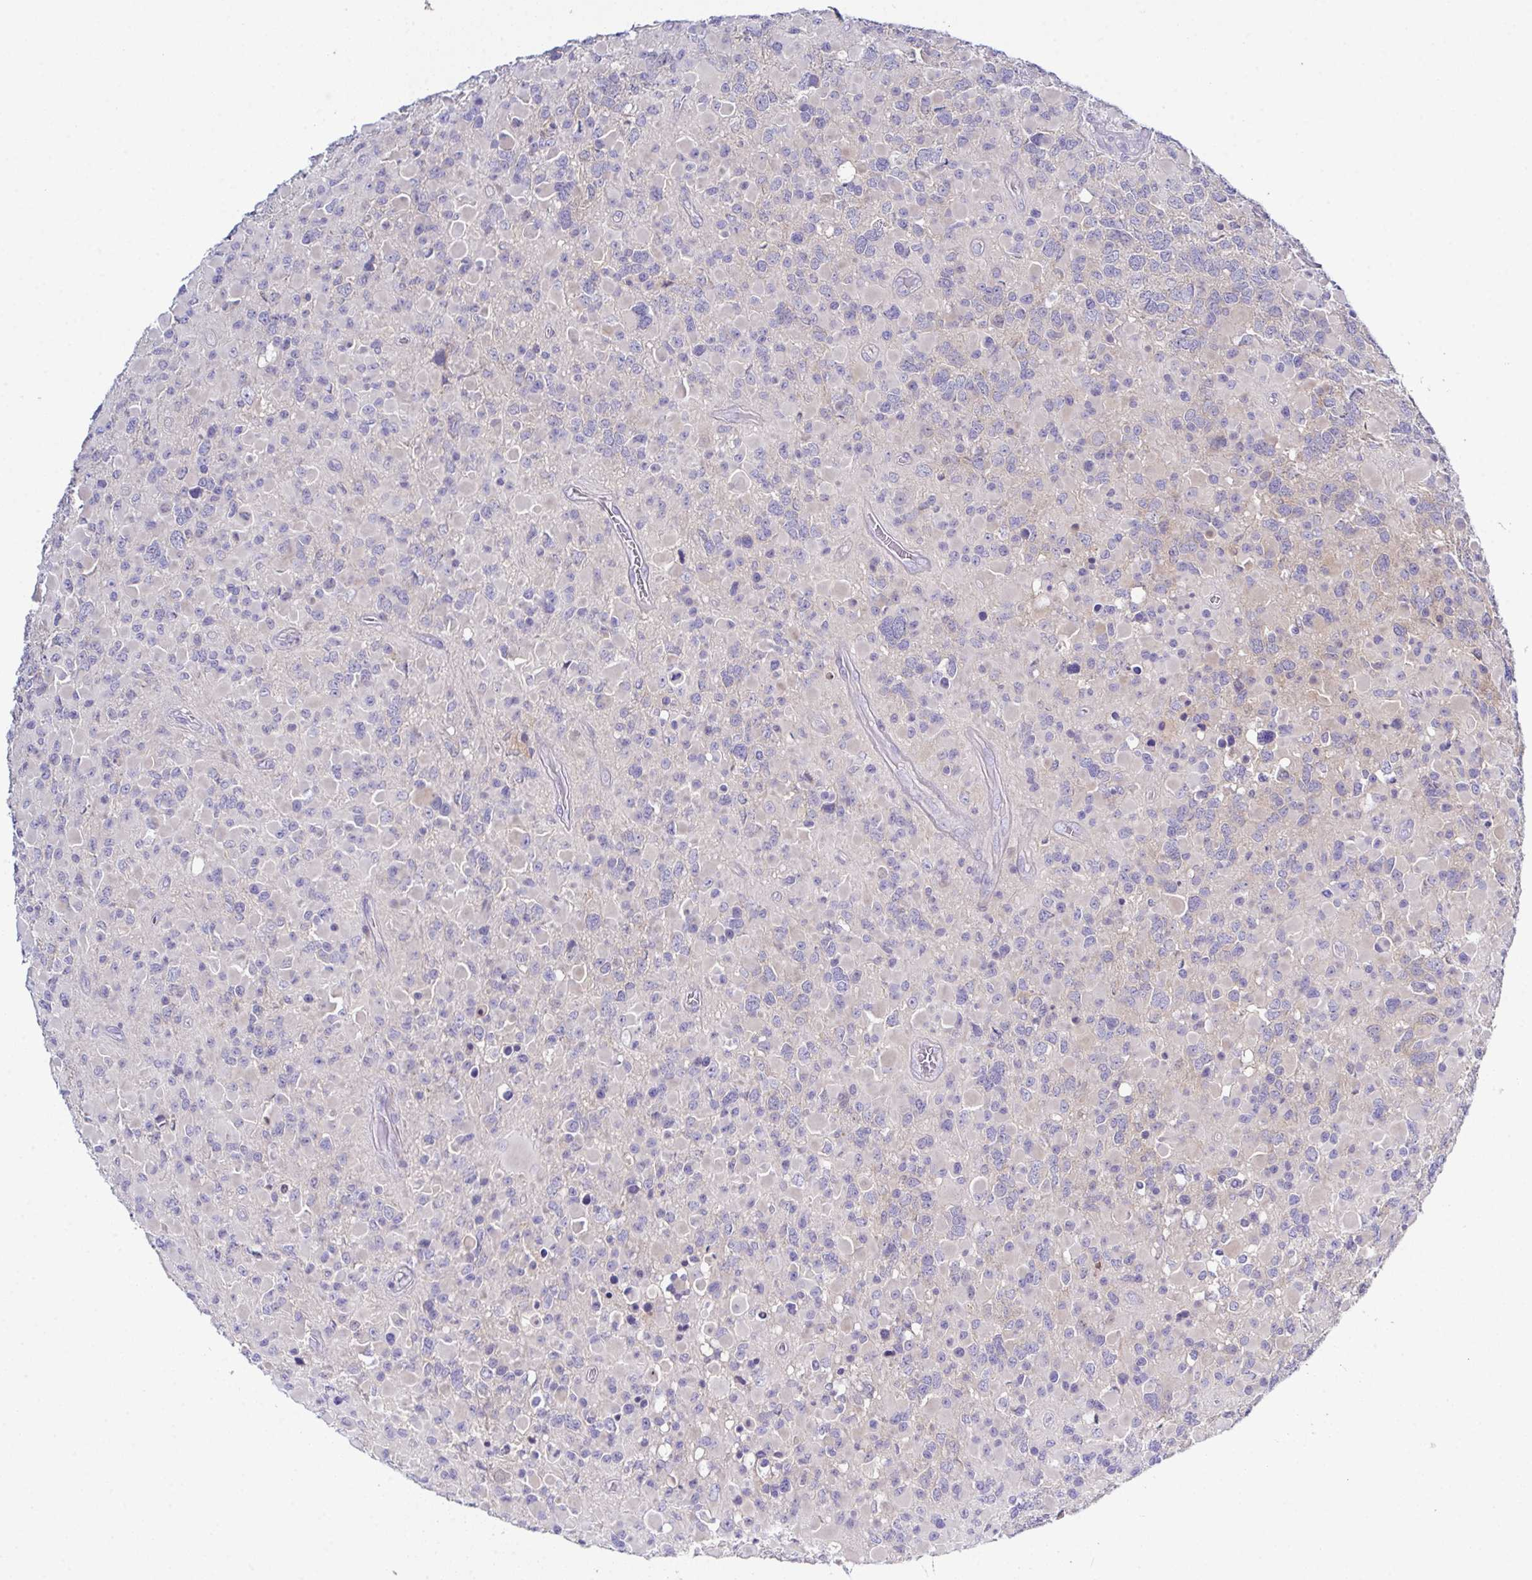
{"staining": {"intensity": "weak", "quantity": "25%-75%", "location": "cytoplasmic/membranous"}, "tissue": "glioma", "cell_type": "Tumor cells", "image_type": "cancer", "snomed": [{"axis": "morphology", "description": "Glioma, malignant, High grade"}, {"axis": "topography", "description": "Brain"}], "caption": "High-magnification brightfield microscopy of malignant glioma (high-grade) stained with DAB (3,3'-diaminobenzidine) (brown) and counterstained with hematoxylin (blue). tumor cells exhibit weak cytoplasmic/membranous positivity is appreciated in approximately25%-75% of cells. (Brightfield microscopy of DAB IHC at high magnification).", "gene": "CFAP97D1", "patient": {"sex": "female", "age": 40}}